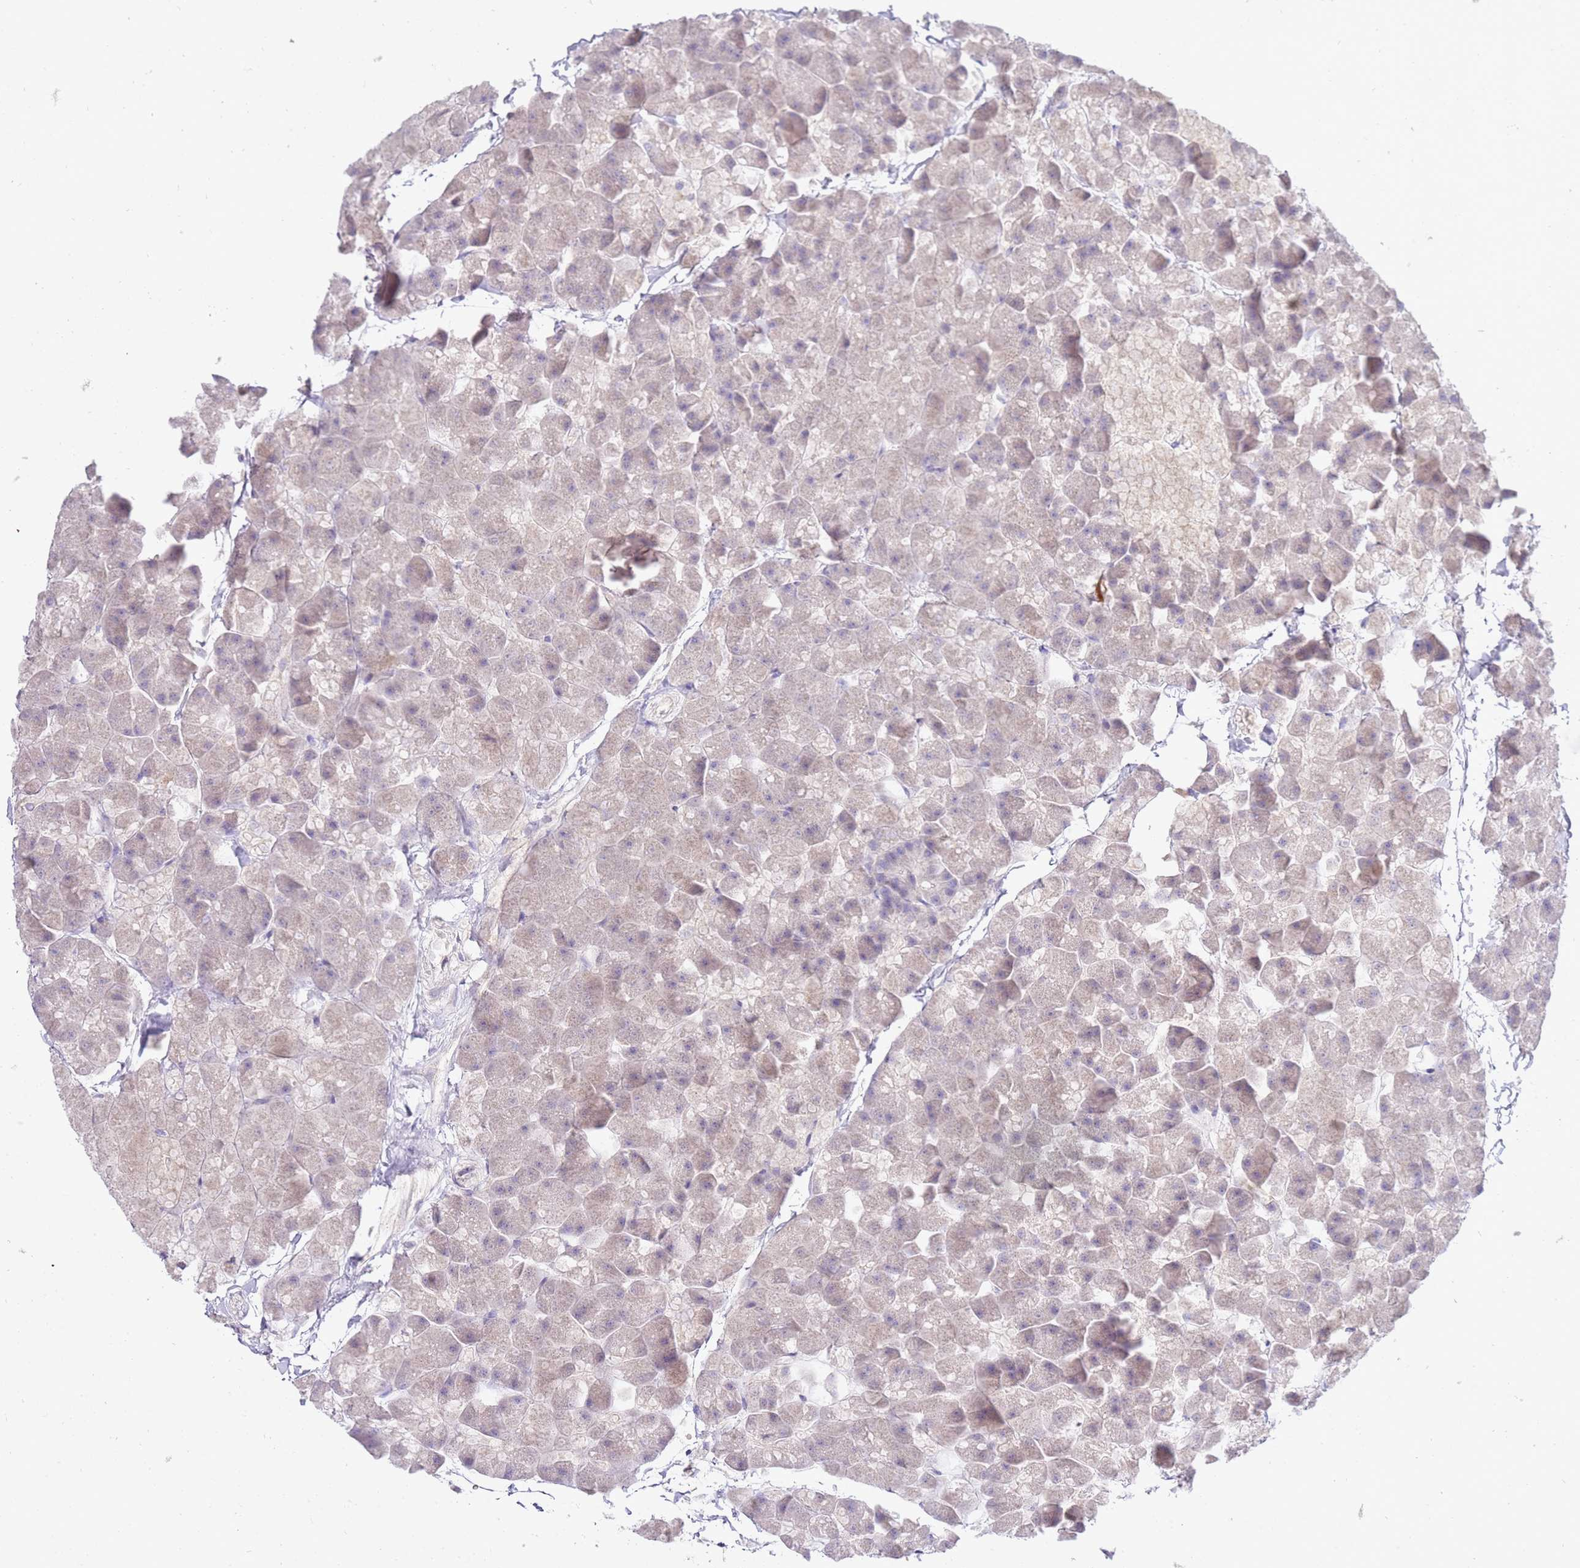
{"staining": {"intensity": "negative", "quantity": "none", "location": "none"}, "tissue": "pancreas", "cell_type": "Exocrine glandular cells", "image_type": "normal", "snomed": [{"axis": "morphology", "description": "Normal tissue, NOS"}, {"axis": "topography", "description": "Pancreas"}], "caption": "The IHC photomicrograph has no significant positivity in exocrine glandular cells of pancreas.", "gene": "STK25", "patient": {"sex": "male", "age": 35}}